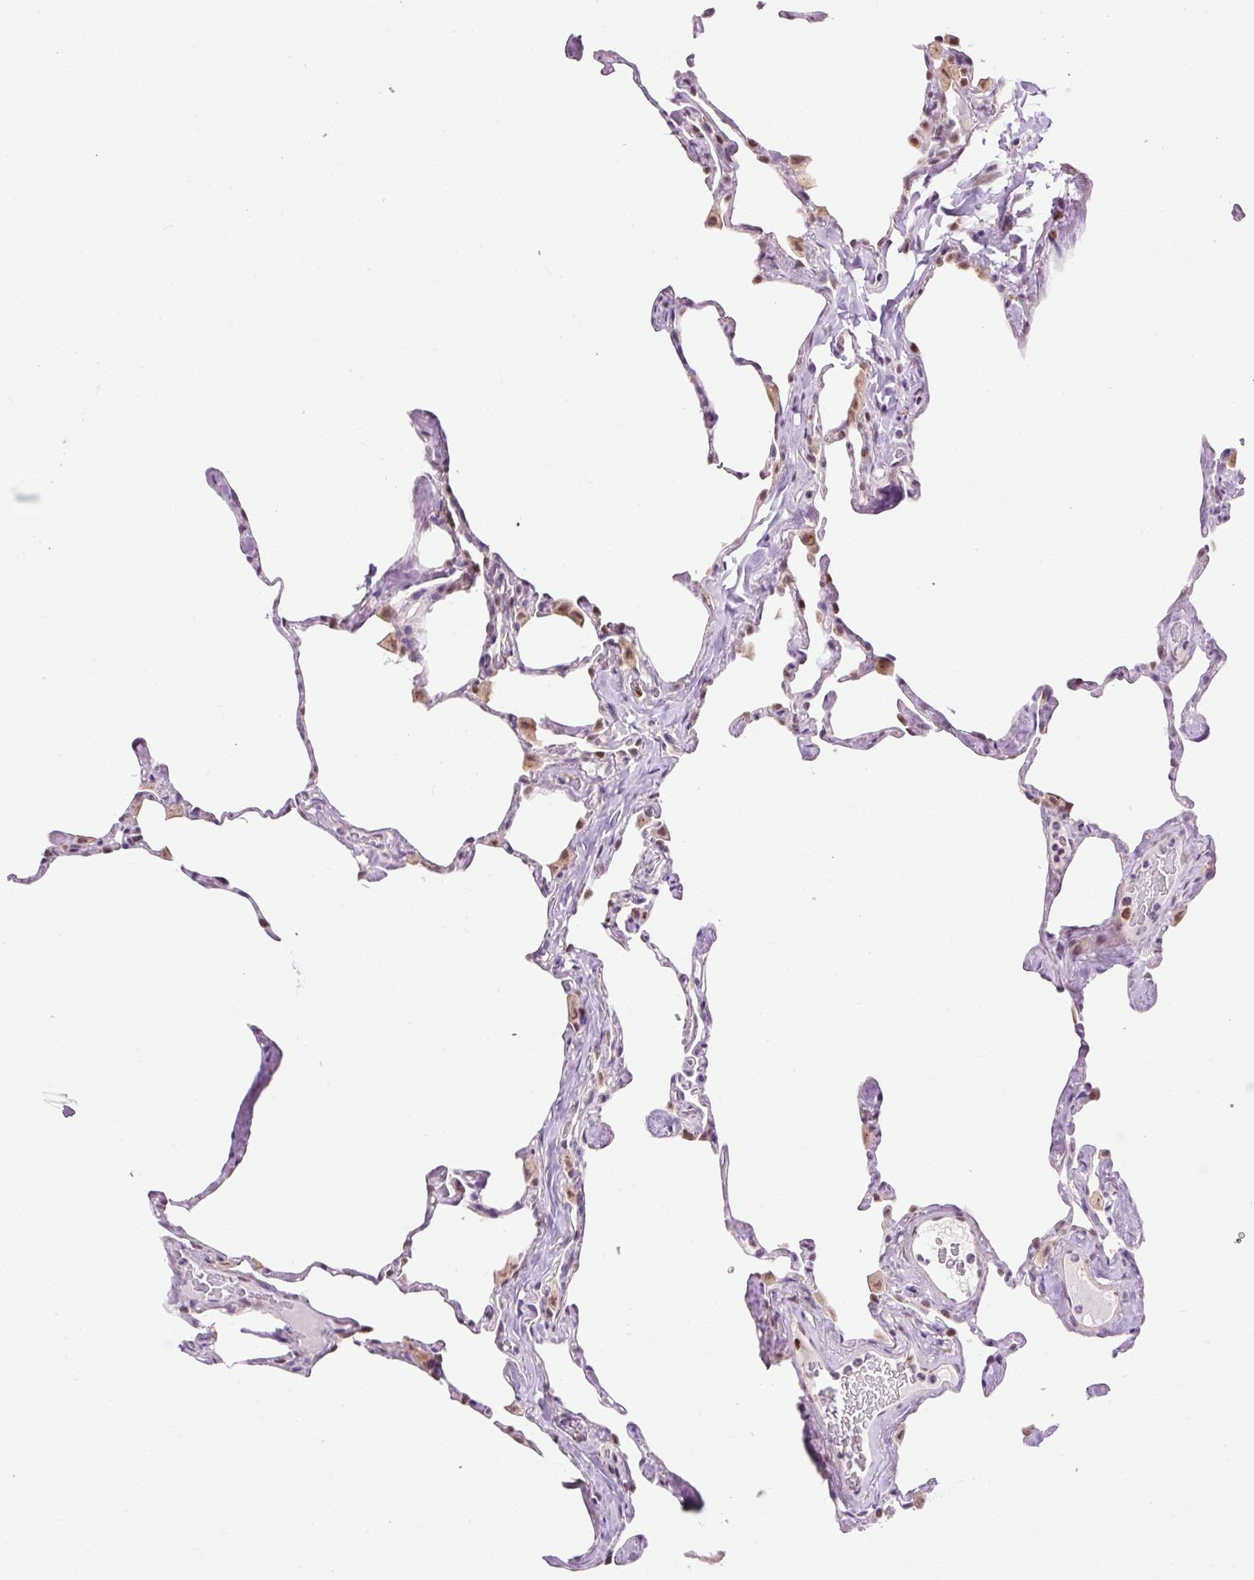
{"staining": {"intensity": "weak", "quantity": "25%-75%", "location": "nuclear"}, "tissue": "lung", "cell_type": "Alveolar cells", "image_type": "normal", "snomed": [{"axis": "morphology", "description": "Normal tissue, NOS"}, {"axis": "topography", "description": "Lung"}], "caption": "An image of human lung stained for a protein exhibits weak nuclear brown staining in alveolar cells. (brown staining indicates protein expression, while blue staining denotes nuclei).", "gene": "LY86", "patient": {"sex": "male", "age": 65}}